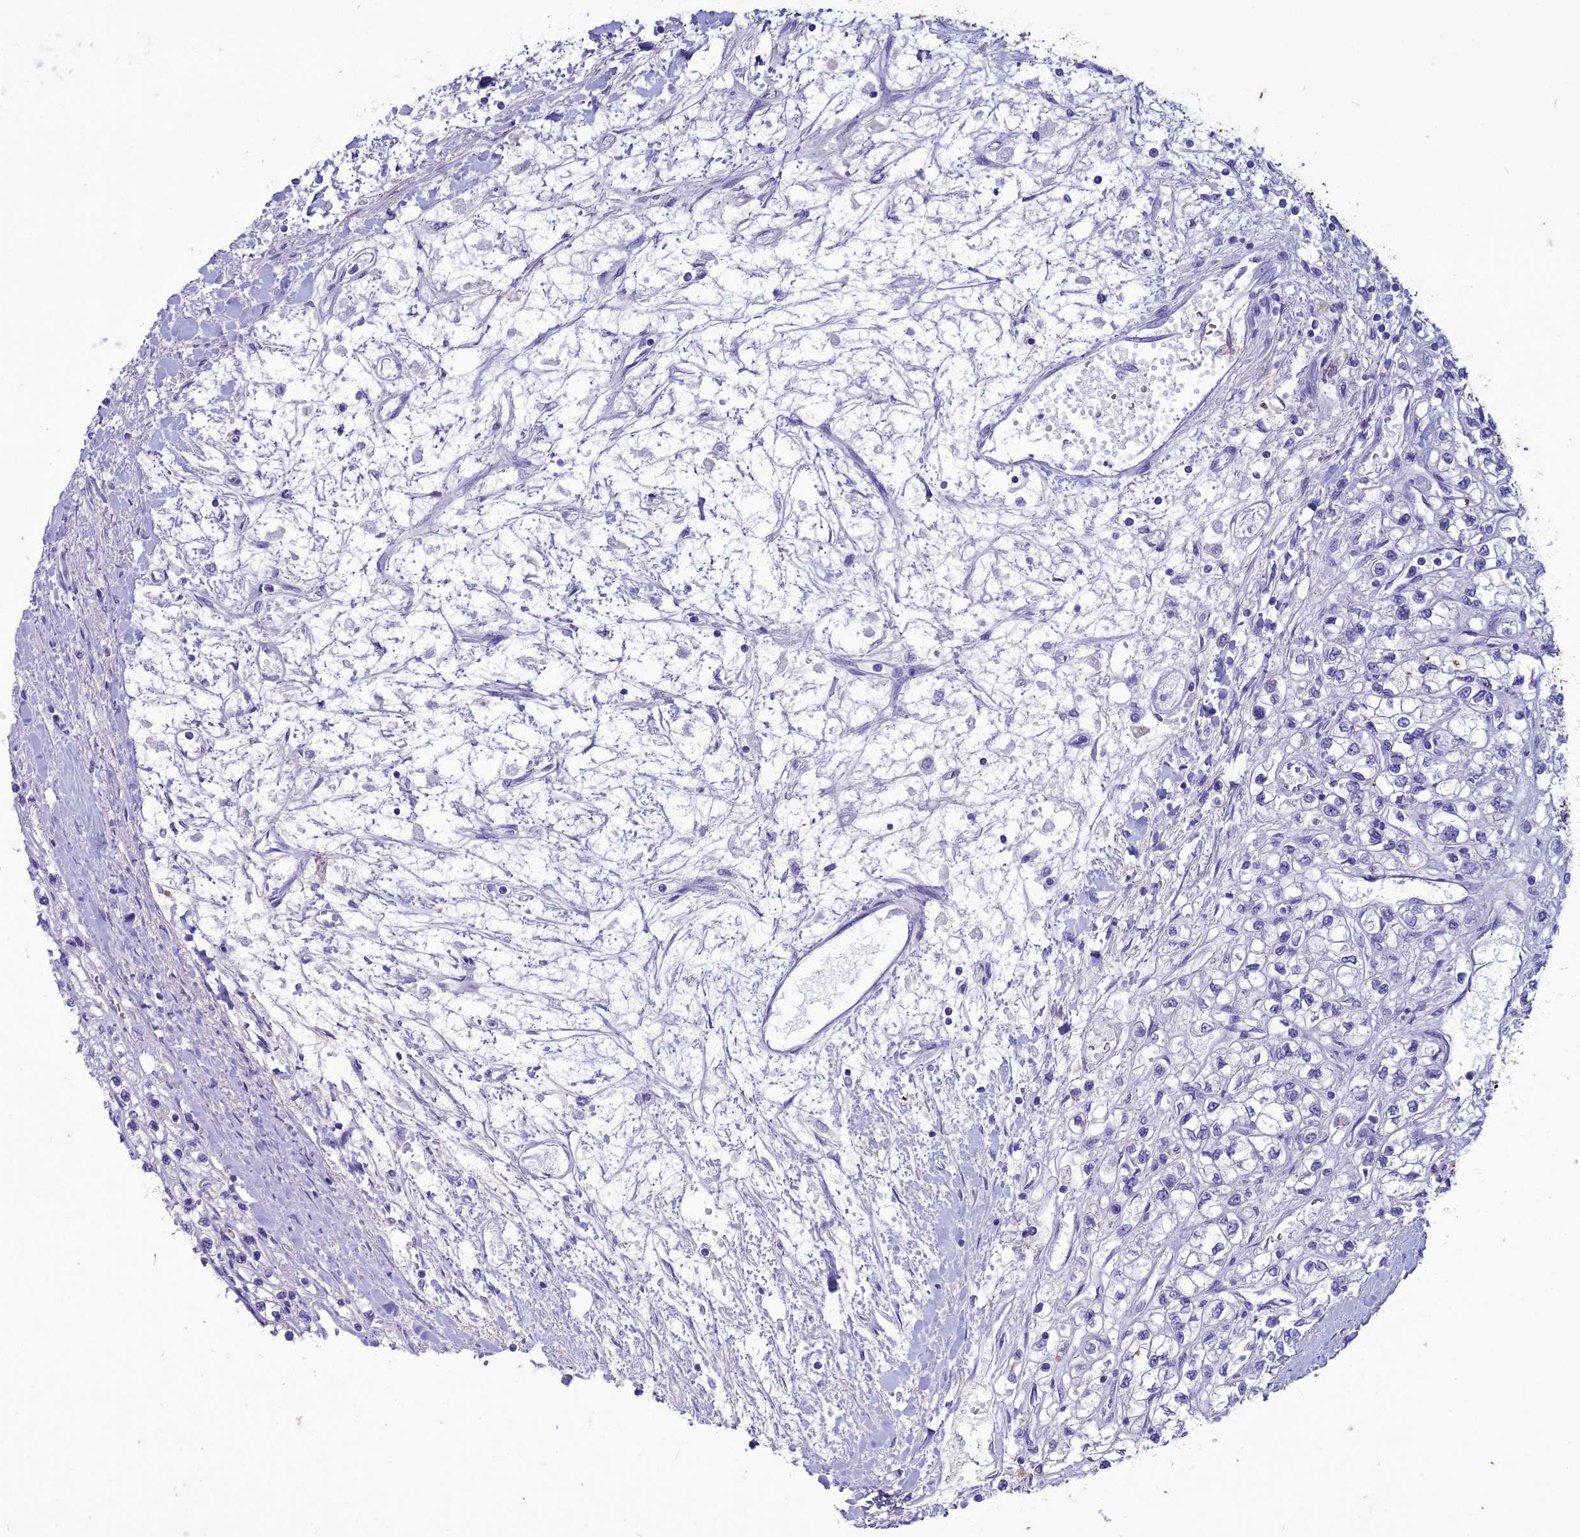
{"staining": {"intensity": "negative", "quantity": "none", "location": "none"}, "tissue": "renal cancer", "cell_type": "Tumor cells", "image_type": "cancer", "snomed": [{"axis": "morphology", "description": "Adenocarcinoma, NOS"}, {"axis": "topography", "description": "Kidney"}], "caption": "This image is of renal adenocarcinoma stained with immunohistochemistry (IHC) to label a protein in brown with the nuclei are counter-stained blue. There is no expression in tumor cells.", "gene": "CLEC2L", "patient": {"sex": "male", "age": 80}}